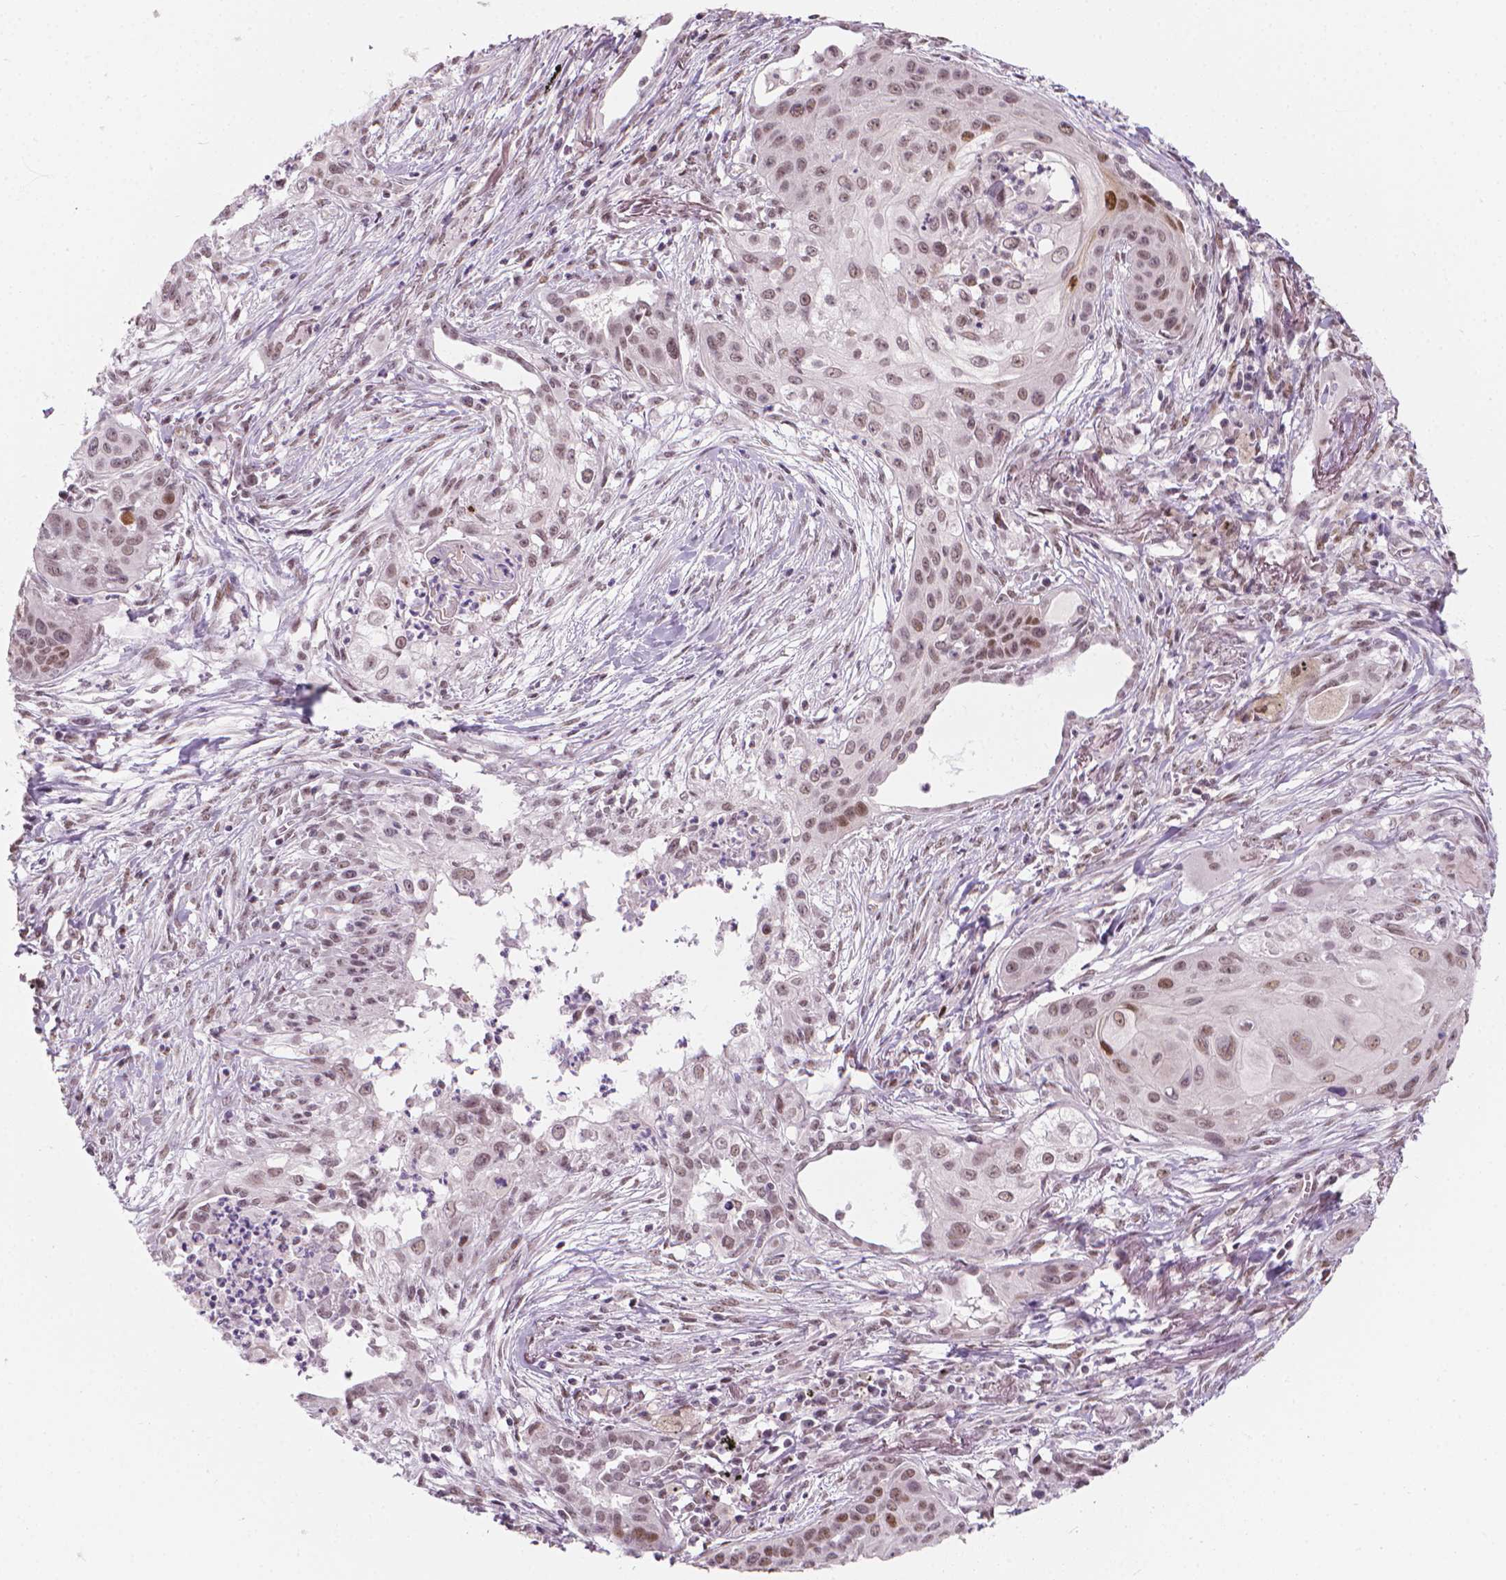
{"staining": {"intensity": "weak", "quantity": ">75%", "location": "nuclear"}, "tissue": "lung cancer", "cell_type": "Tumor cells", "image_type": "cancer", "snomed": [{"axis": "morphology", "description": "Squamous cell carcinoma, NOS"}, {"axis": "topography", "description": "Lung"}], "caption": "The photomicrograph exhibits immunohistochemical staining of lung squamous cell carcinoma. There is weak nuclear positivity is identified in about >75% of tumor cells. (brown staining indicates protein expression, while blue staining denotes nuclei).", "gene": "CDKN1C", "patient": {"sex": "male", "age": 71}}